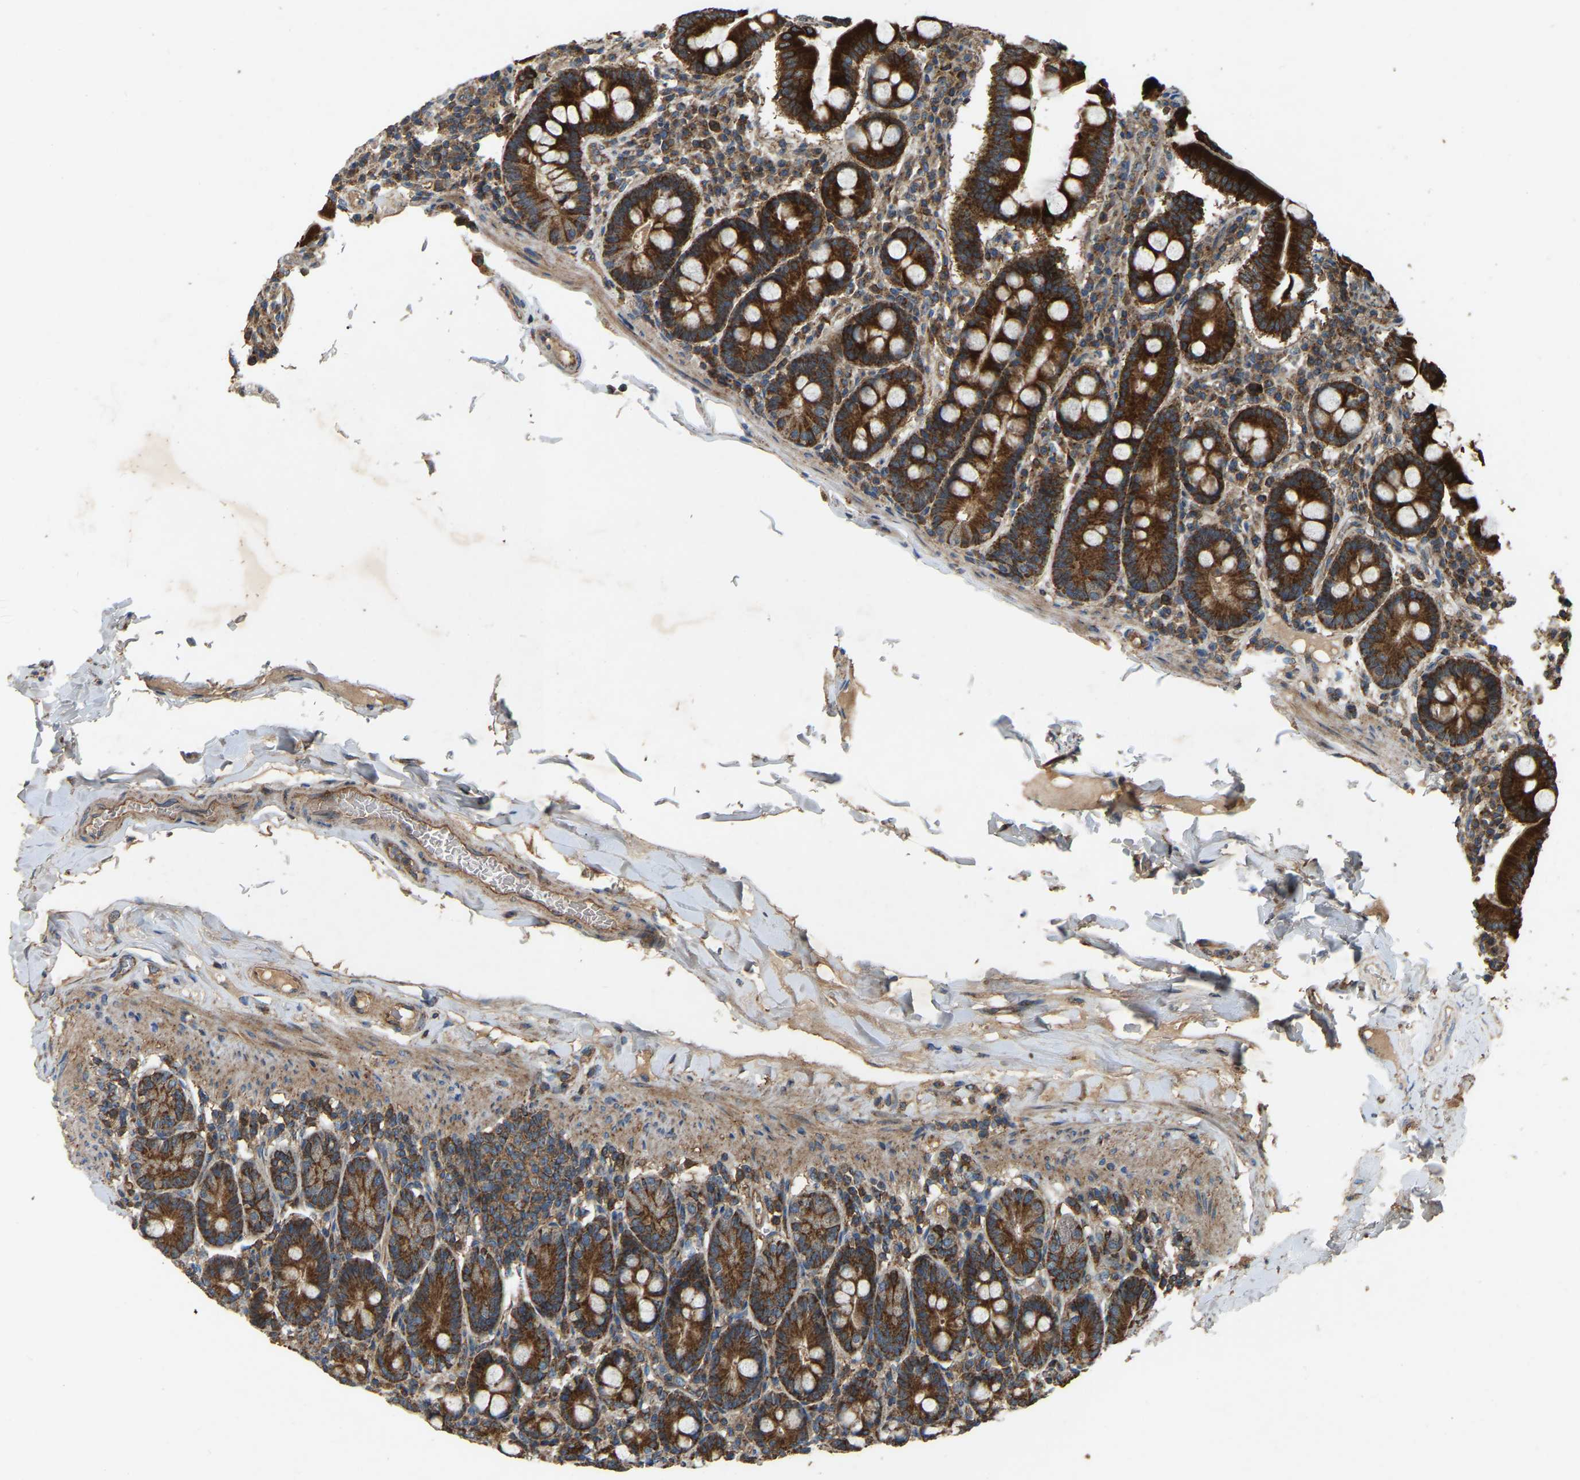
{"staining": {"intensity": "strong", "quantity": ">75%", "location": "cytoplasmic/membranous"}, "tissue": "duodenum", "cell_type": "Glandular cells", "image_type": "normal", "snomed": [{"axis": "morphology", "description": "Normal tissue, NOS"}, {"axis": "topography", "description": "Duodenum"}], "caption": "An immunohistochemistry image of unremarkable tissue is shown. Protein staining in brown labels strong cytoplasmic/membranous positivity in duodenum within glandular cells.", "gene": "SAMD9L", "patient": {"sex": "male", "age": 50}}